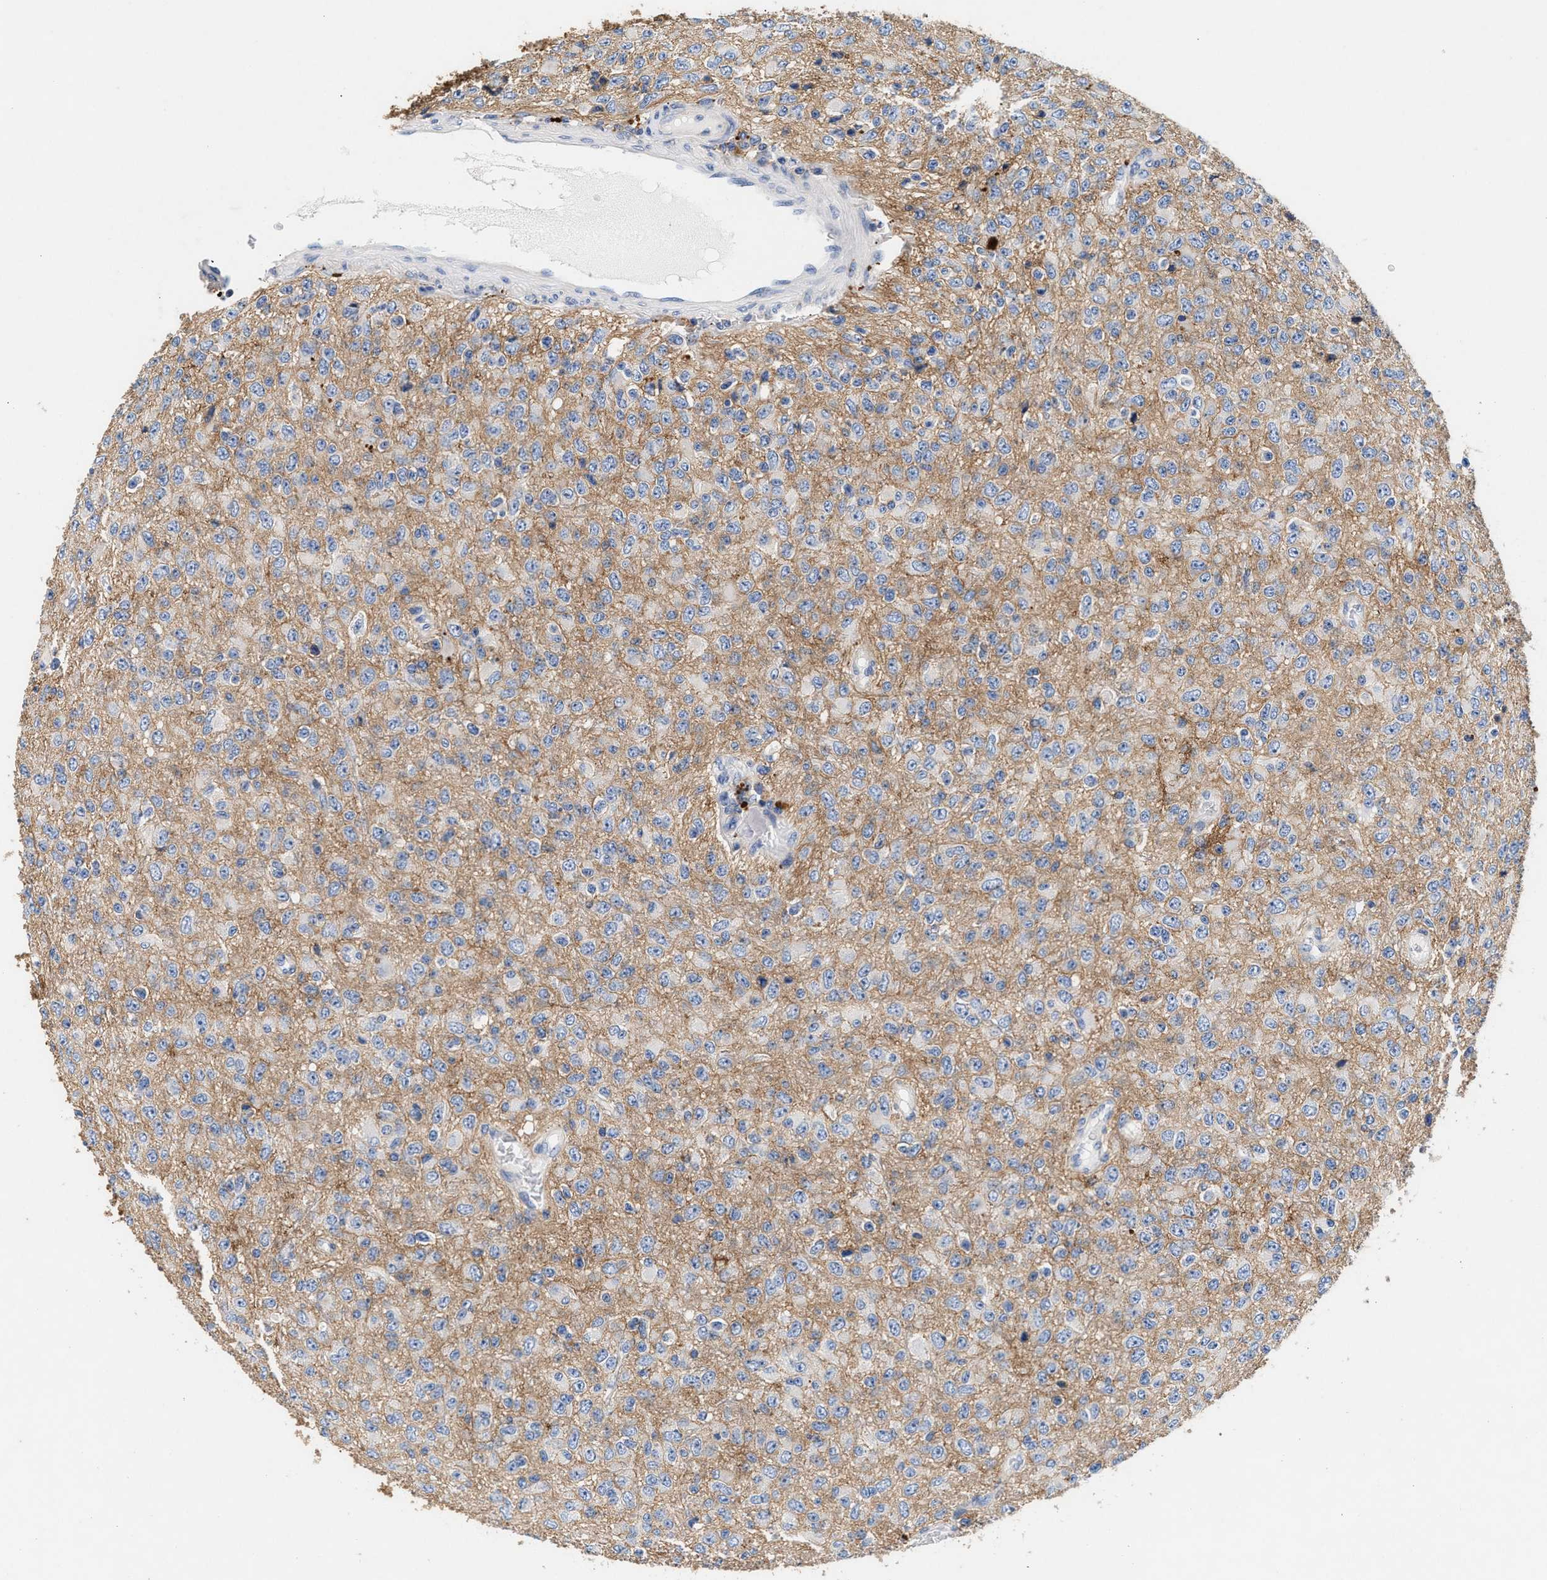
{"staining": {"intensity": "negative", "quantity": "none", "location": "none"}, "tissue": "glioma", "cell_type": "Tumor cells", "image_type": "cancer", "snomed": [{"axis": "morphology", "description": "Glioma, malignant, High grade"}, {"axis": "topography", "description": "pancreas cauda"}], "caption": "Immunohistochemistry of human glioma reveals no positivity in tumor cells.", "gene": "GNAI3", "patient": {"sex": "male", "age": 60}}